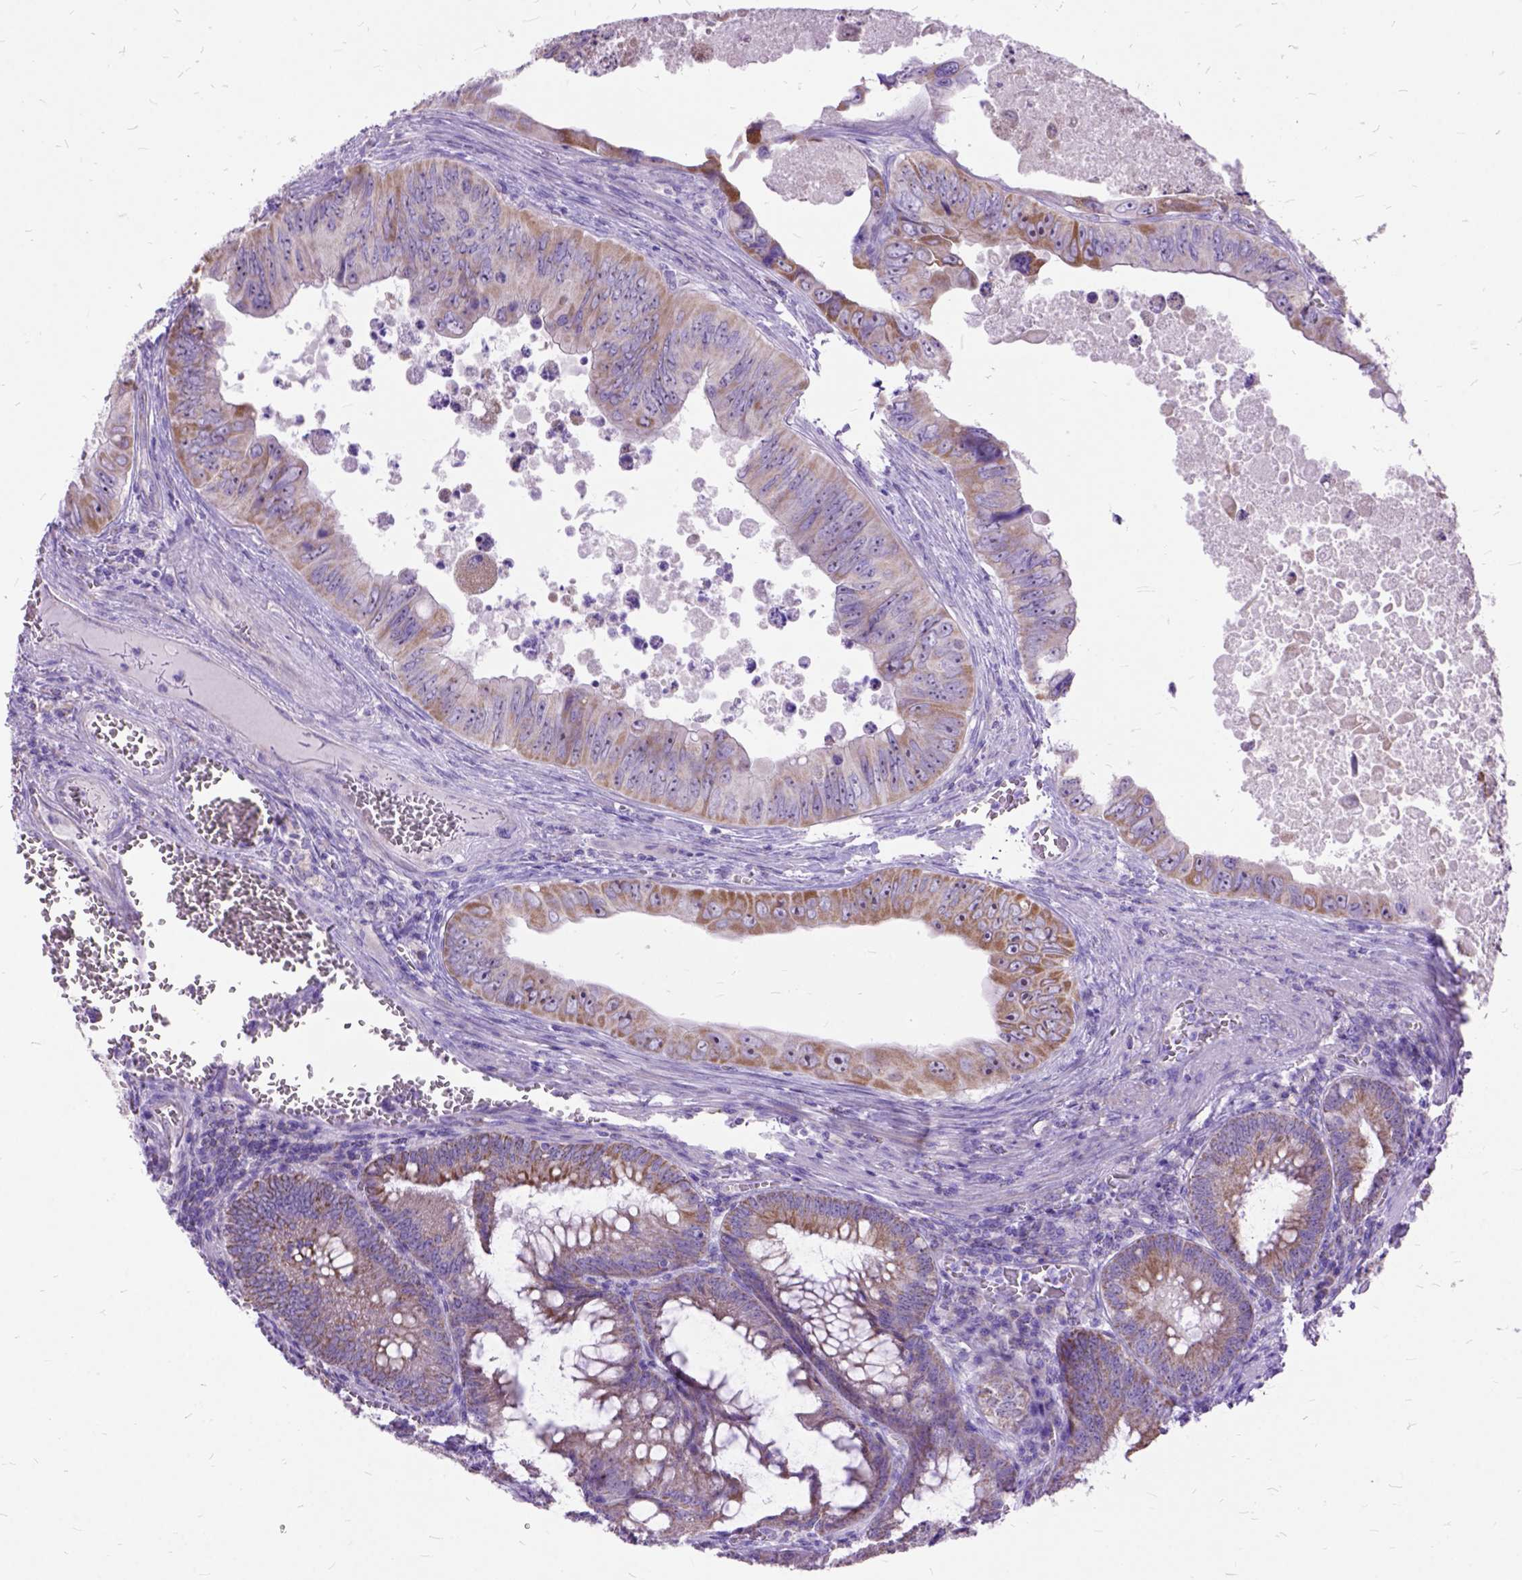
{"staining": {"intensity": "moderate", "quantity": "<25%", "location": "cytoplasmic/membranous"}, "tissue": "colorectal cancer", "cell_type": "Tumor cells", "image_type": "cancer", "snomed": [{"axis": "morphology", "description": "Adenocarcinoma, NOS"}, {"axis": "topography", "description": "Colon"}], "caption": "Adenocarcinoma (colorectal) stained for a protein (brown) displays moderate cytoplasmic/membranous positive staining in about <25% of tumor cells.", "gene": "CTAG2", "patient": {"sex": "female", "age": 84}}